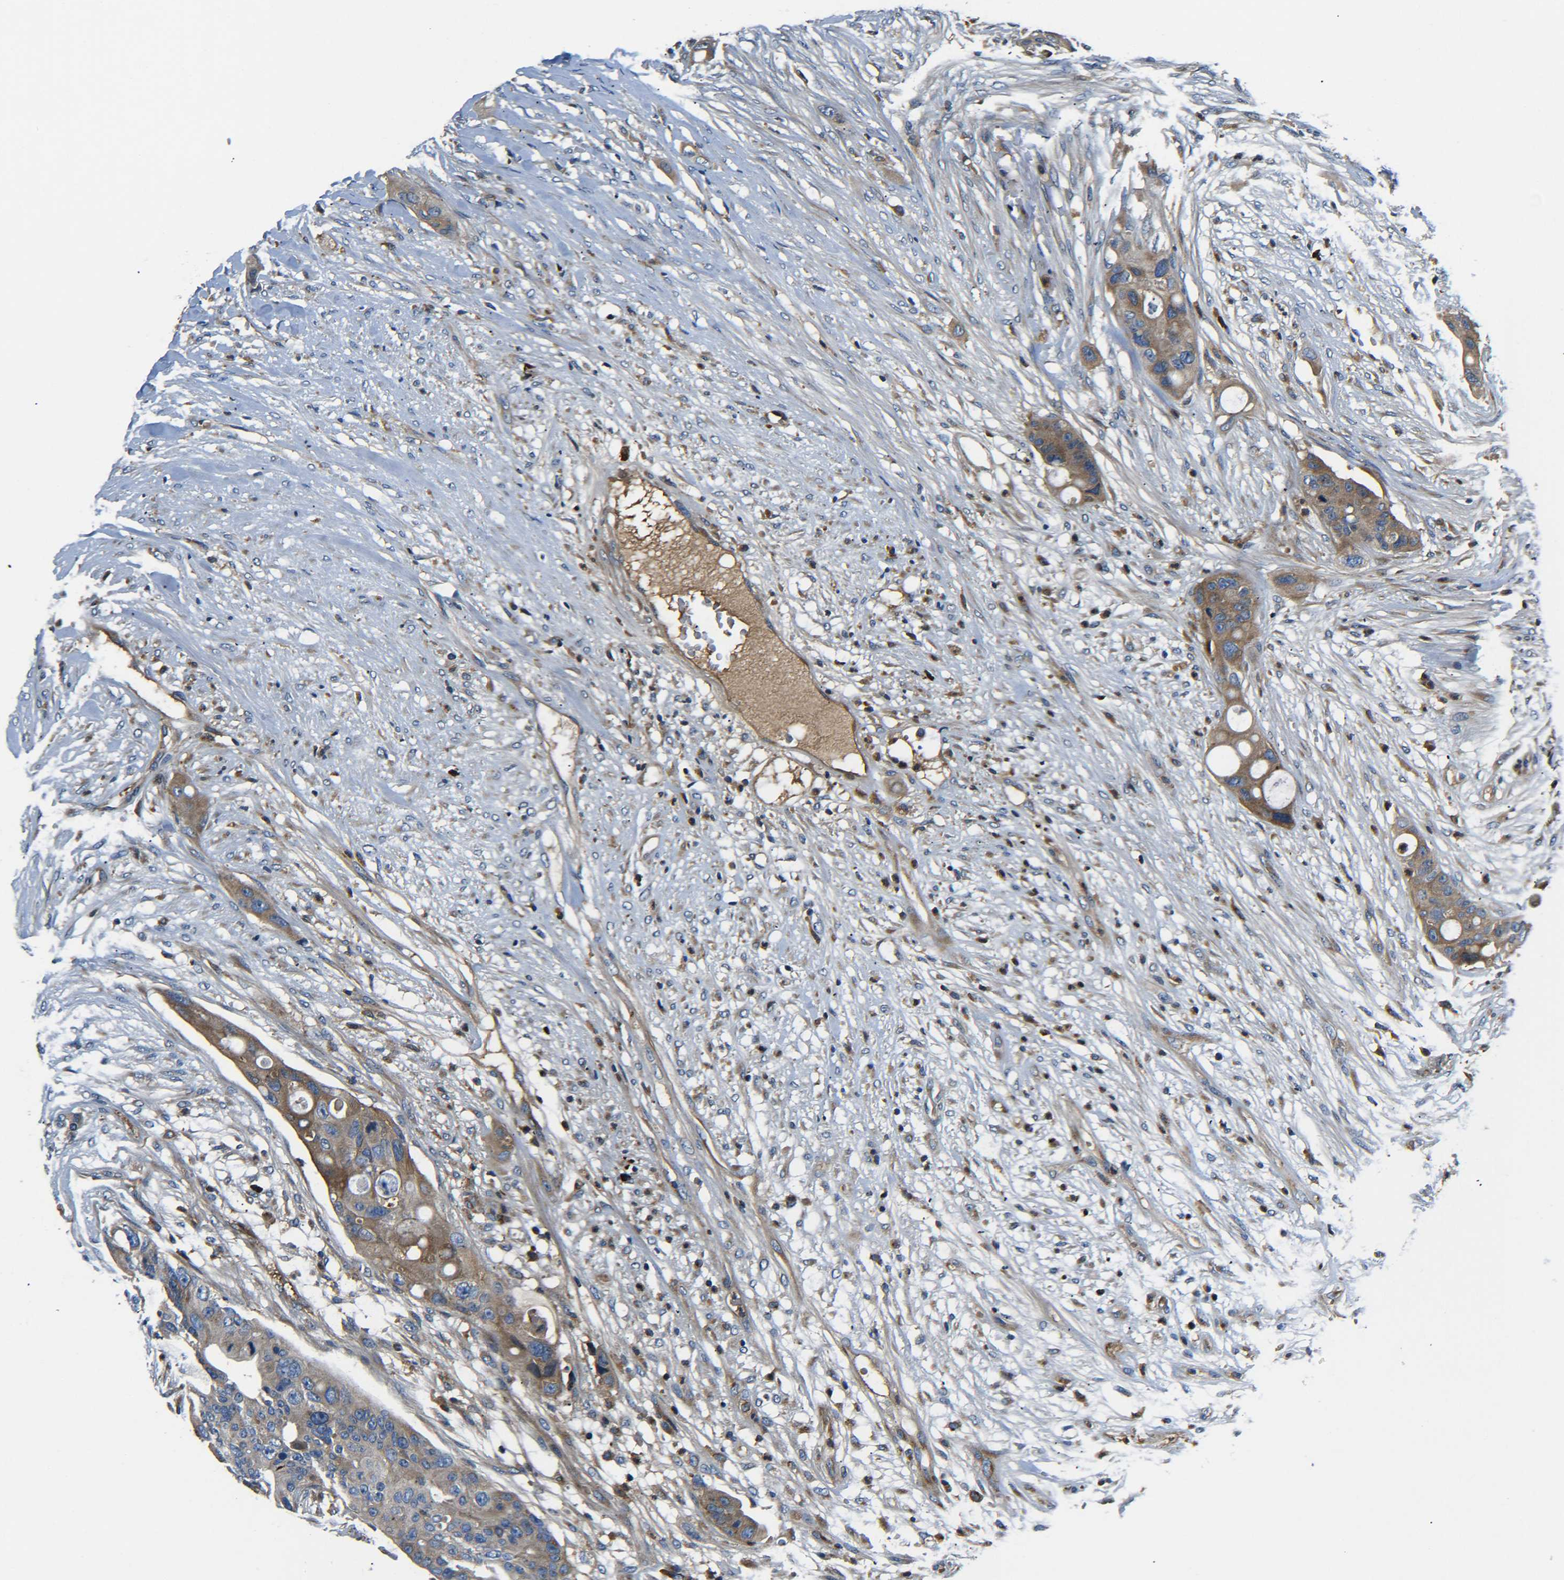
{"staining": {"intensity": "moderate", "quantity": ">75%", "location": "cytoplasmic/membranous"}, "tissue": "colorectal cancer", "cell_type": "Tumor cells", "image_type": "cancer", "snomed": [{"axis": "morphology", "description": "Adenocarcinoma, NOS"}, {"axis": "topography", "description": "Colon"}], "caption": "DAB (3,3'-diaminobenzidine) immunohistochemical staining of colorectal adenocarcinoma reveals moderate cytoplasmic/membranous protein staining in about >75% of tumor cells.", "gene": "RAB1B", "patient": {"sex": "female", "age": 57}}